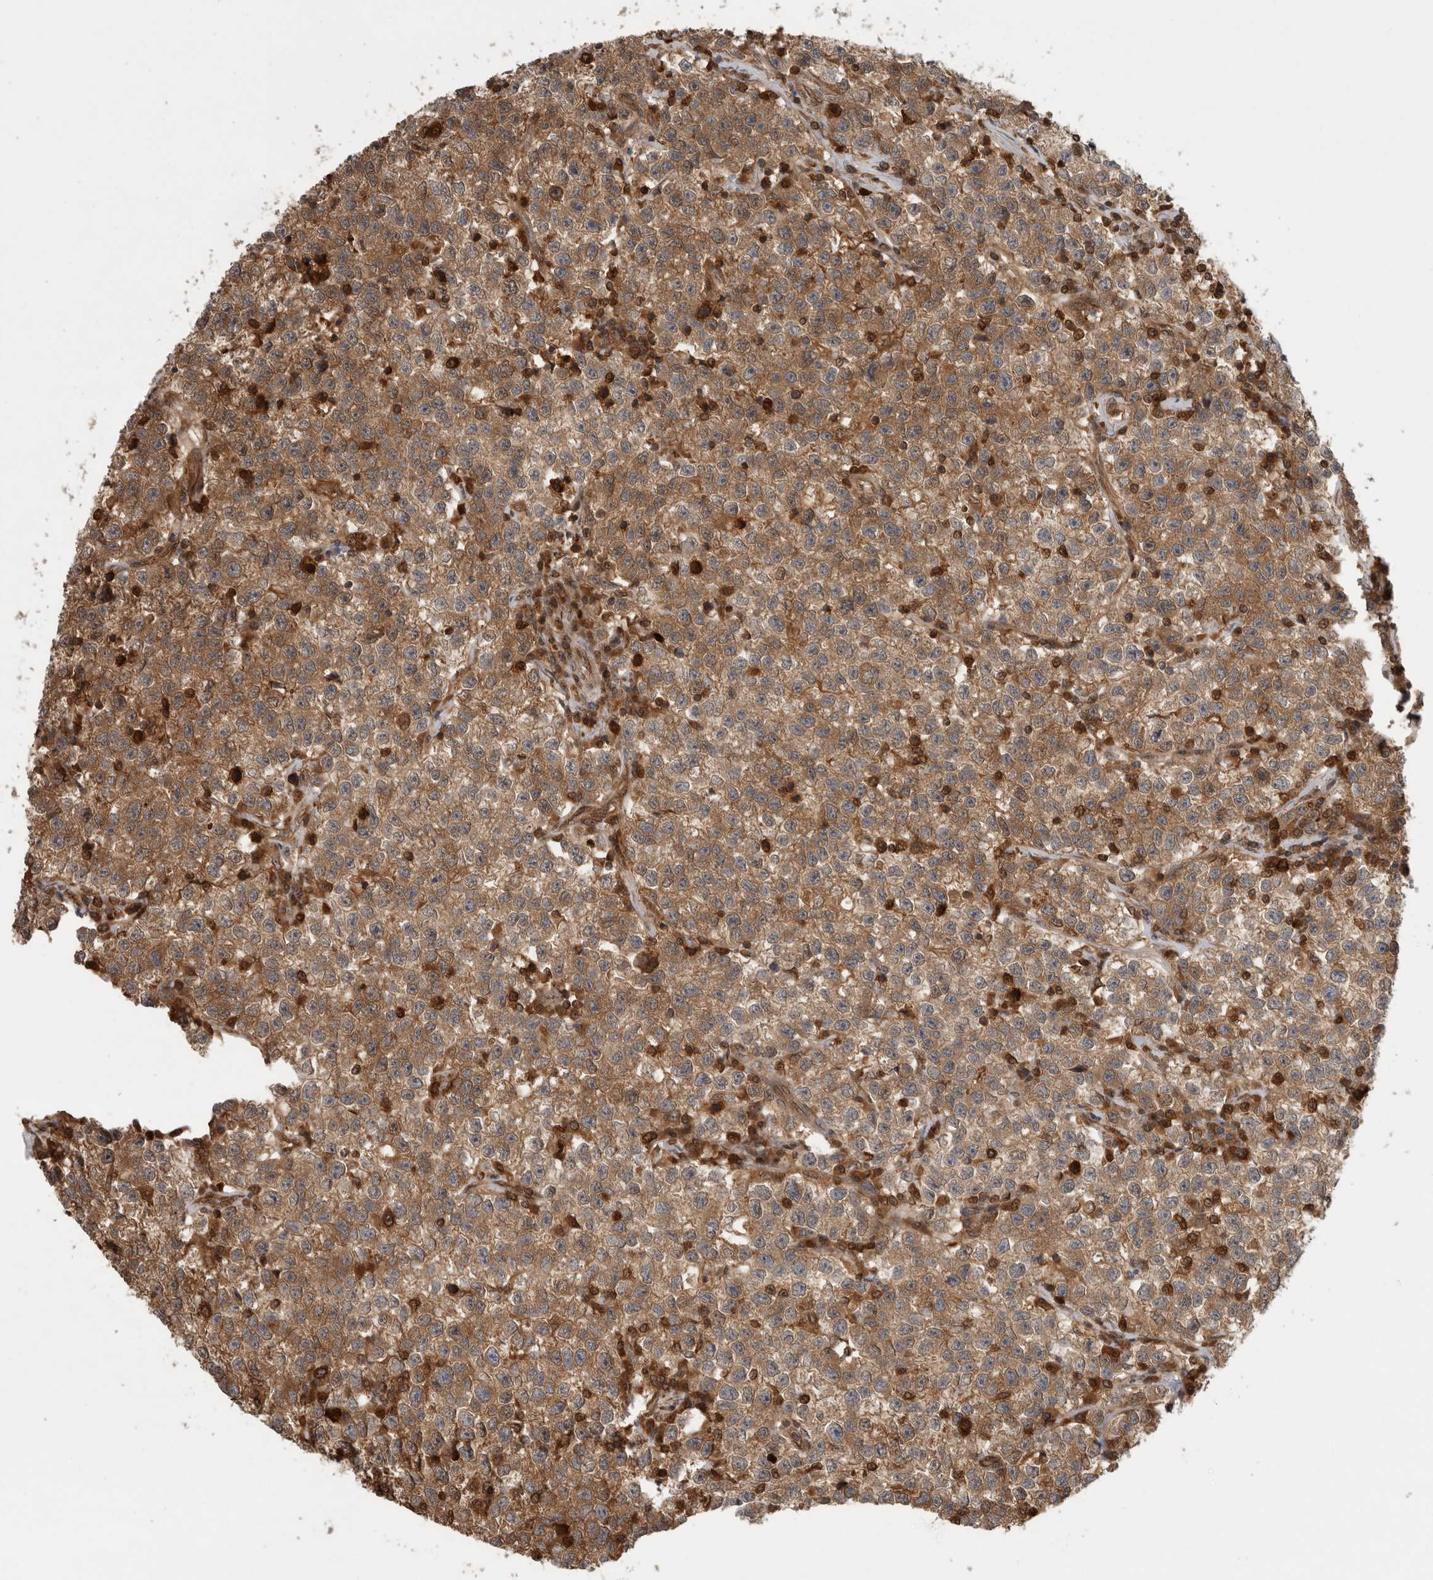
{"staining": {"intensity": "moderate", "quantity": ">75%", "location": "cytoplasmic/membranous"}, "tissue": "testis cancer", "cell_type": "Tumor cells", "image_type": "cancer", "snomed": [{"axis": "morphology", "description": "Seminoma, NOS"}, {"axis": "topography", "description": "Testis"}], "caption": "A brown stain labels moderate cytoplasmic/membranous staining of a protein in human seminoma (testis) tumor cells. (Stains: DAB in brown, nuclei in blue, Microscopy: brightfield microscopy at high magnification).", "gene": "ASTN2", "patient": {"sex": "male", "age": 22}}